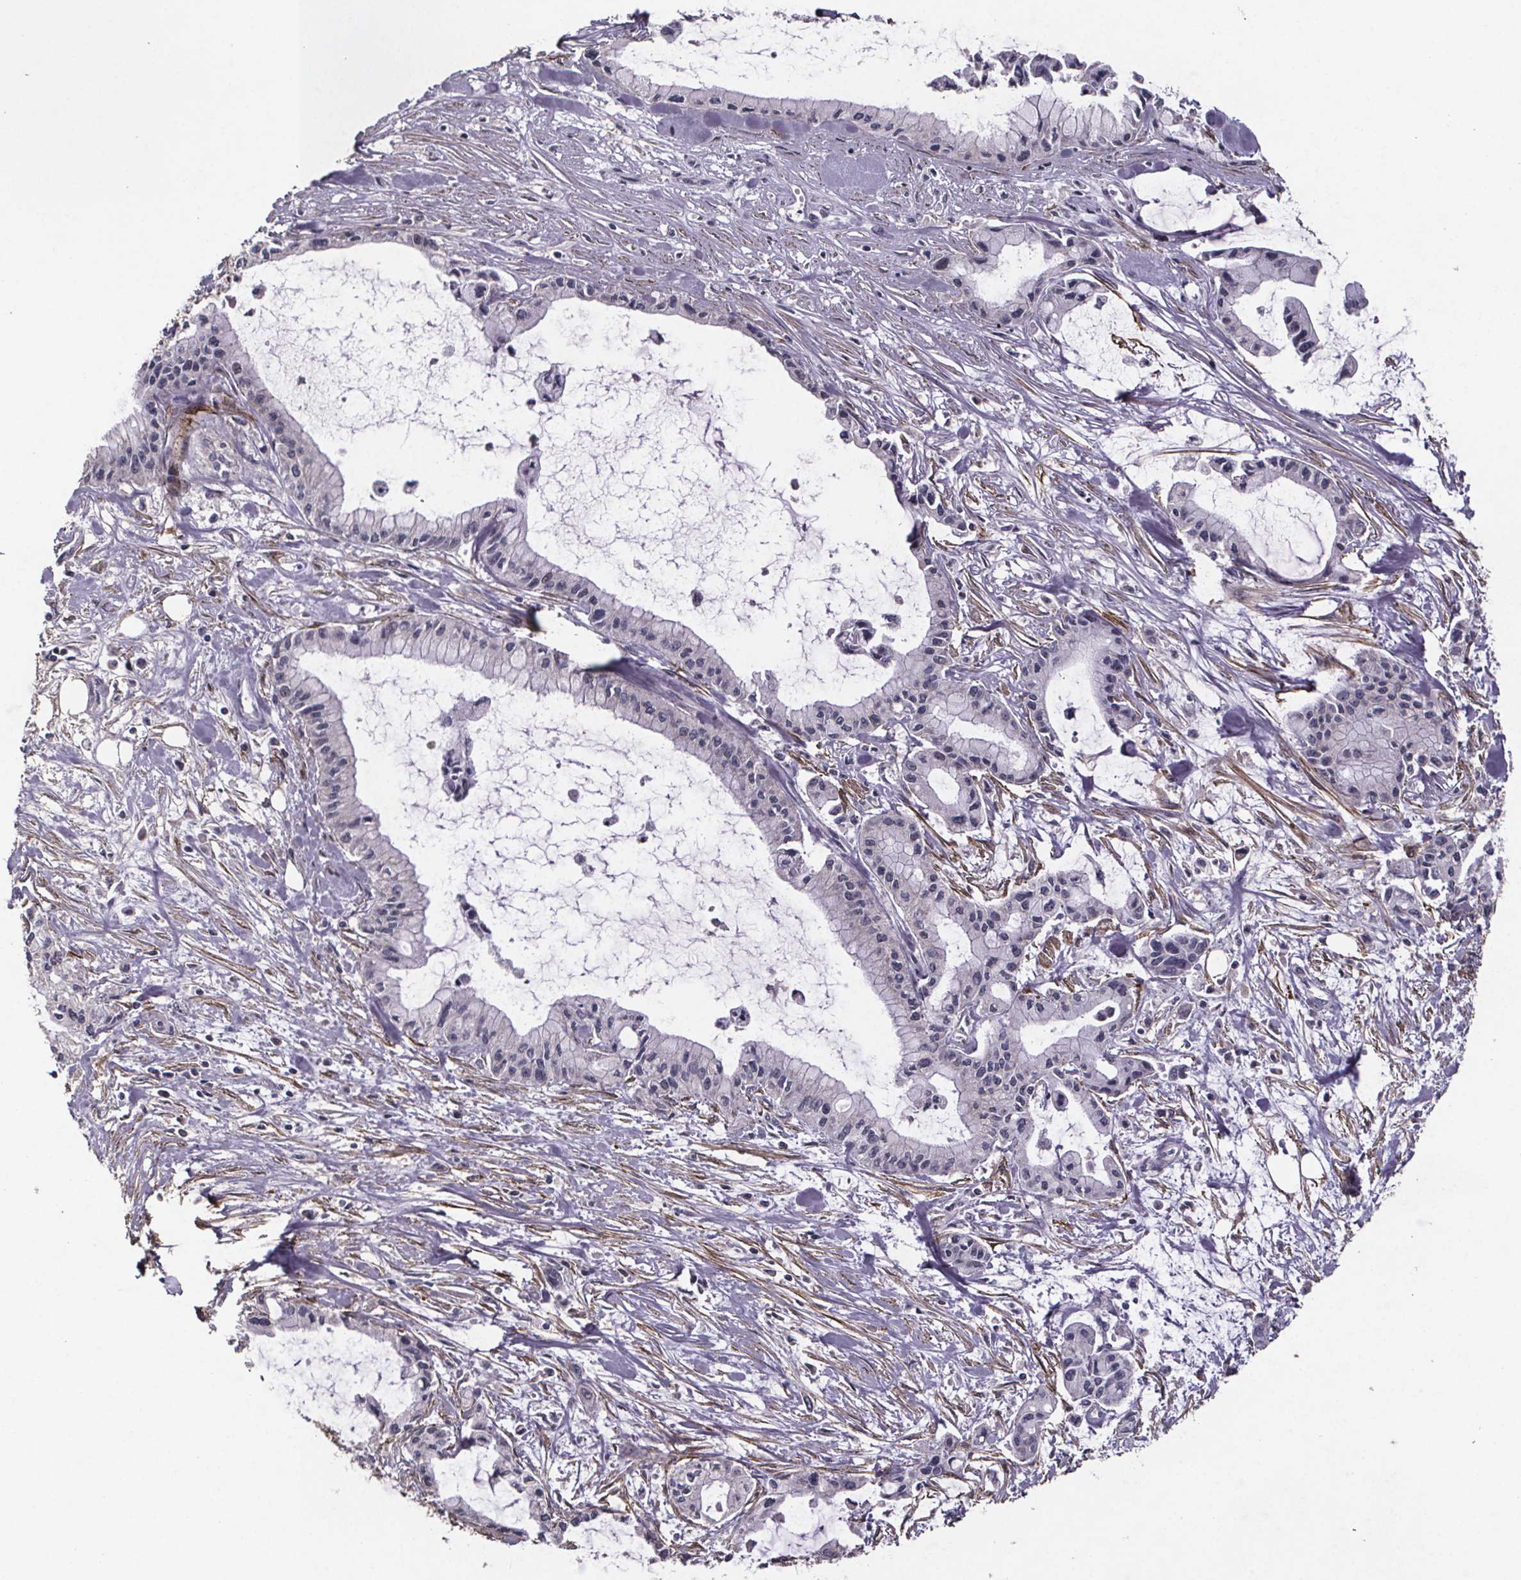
{"staining": {"intensity": "negative", "quantity": "none", "location": "none"}, "tissue": "pancreatic cancer", "cell_type": "Tumor cells", "image_type": "cancer", "snomed": [{"axis": "morphology", "description": "Adenocarcinoma, NOS"}, {"axis": "topography", "description": "Pancreas"}], "caption": "Immunohistochemistry (IHC) histopathology image of neoplastic tissue: human pancreatic cancer (adenocarcinoma) stained with DAB (3,3'-diaminobenzidine) exhibits no significant protein expression in tumor cells.", "gene": "PALLD", "patient": {"sex": "male", "age": 48}}